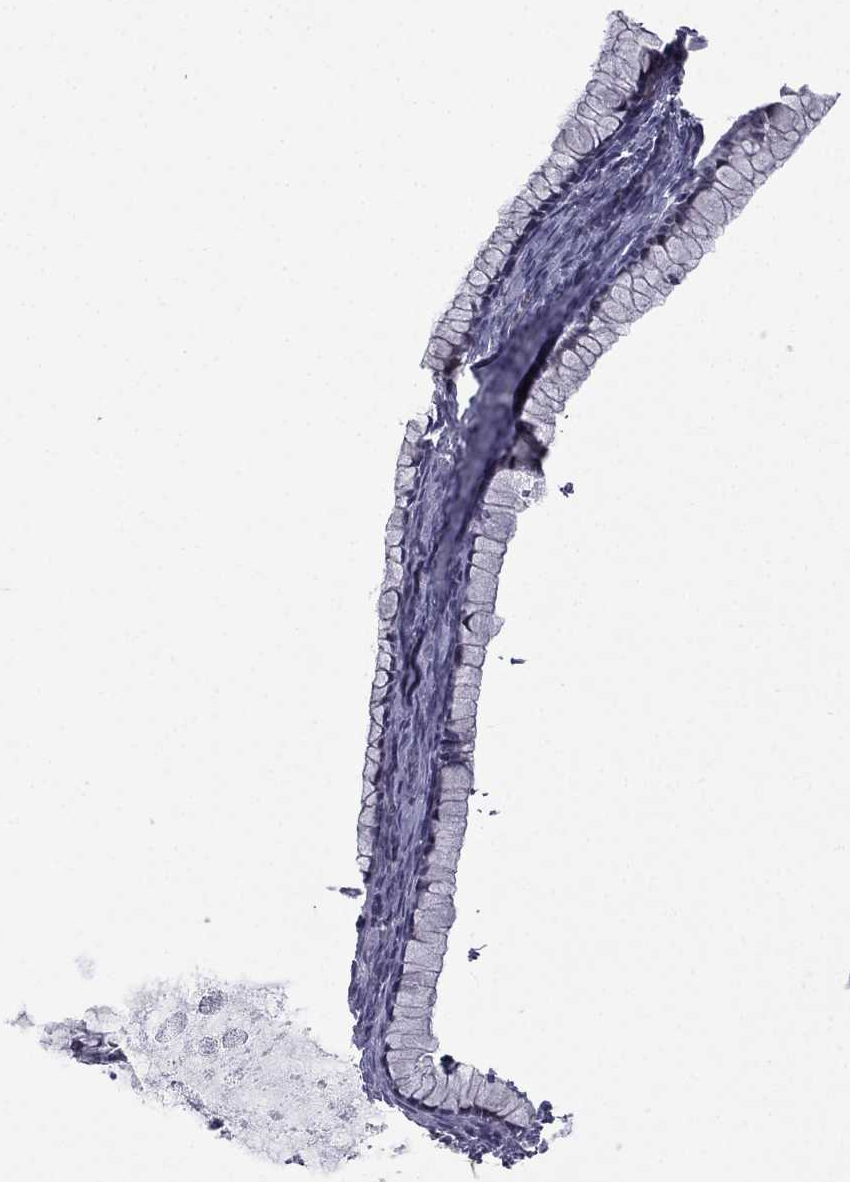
{"staining": {"intensity": "negative", "quantity": "none", "location": "none"}, "tissue": "ovarian cancer", "cell_type": "Tumor cells", "image_type": "cancer", "snomed": [{"axis": "morphology", "description": "Cystadenocarcinoma, mucinous, NOS"}, {"axis": "topography", "description": "Ovary"}], "caption": "Tumor cells show no significant positivity in ovarian cancer (mucinous cystadenocarcinoma).", "gene": "ACTRT2", "patient": {"sex": "female", "age": 41}}